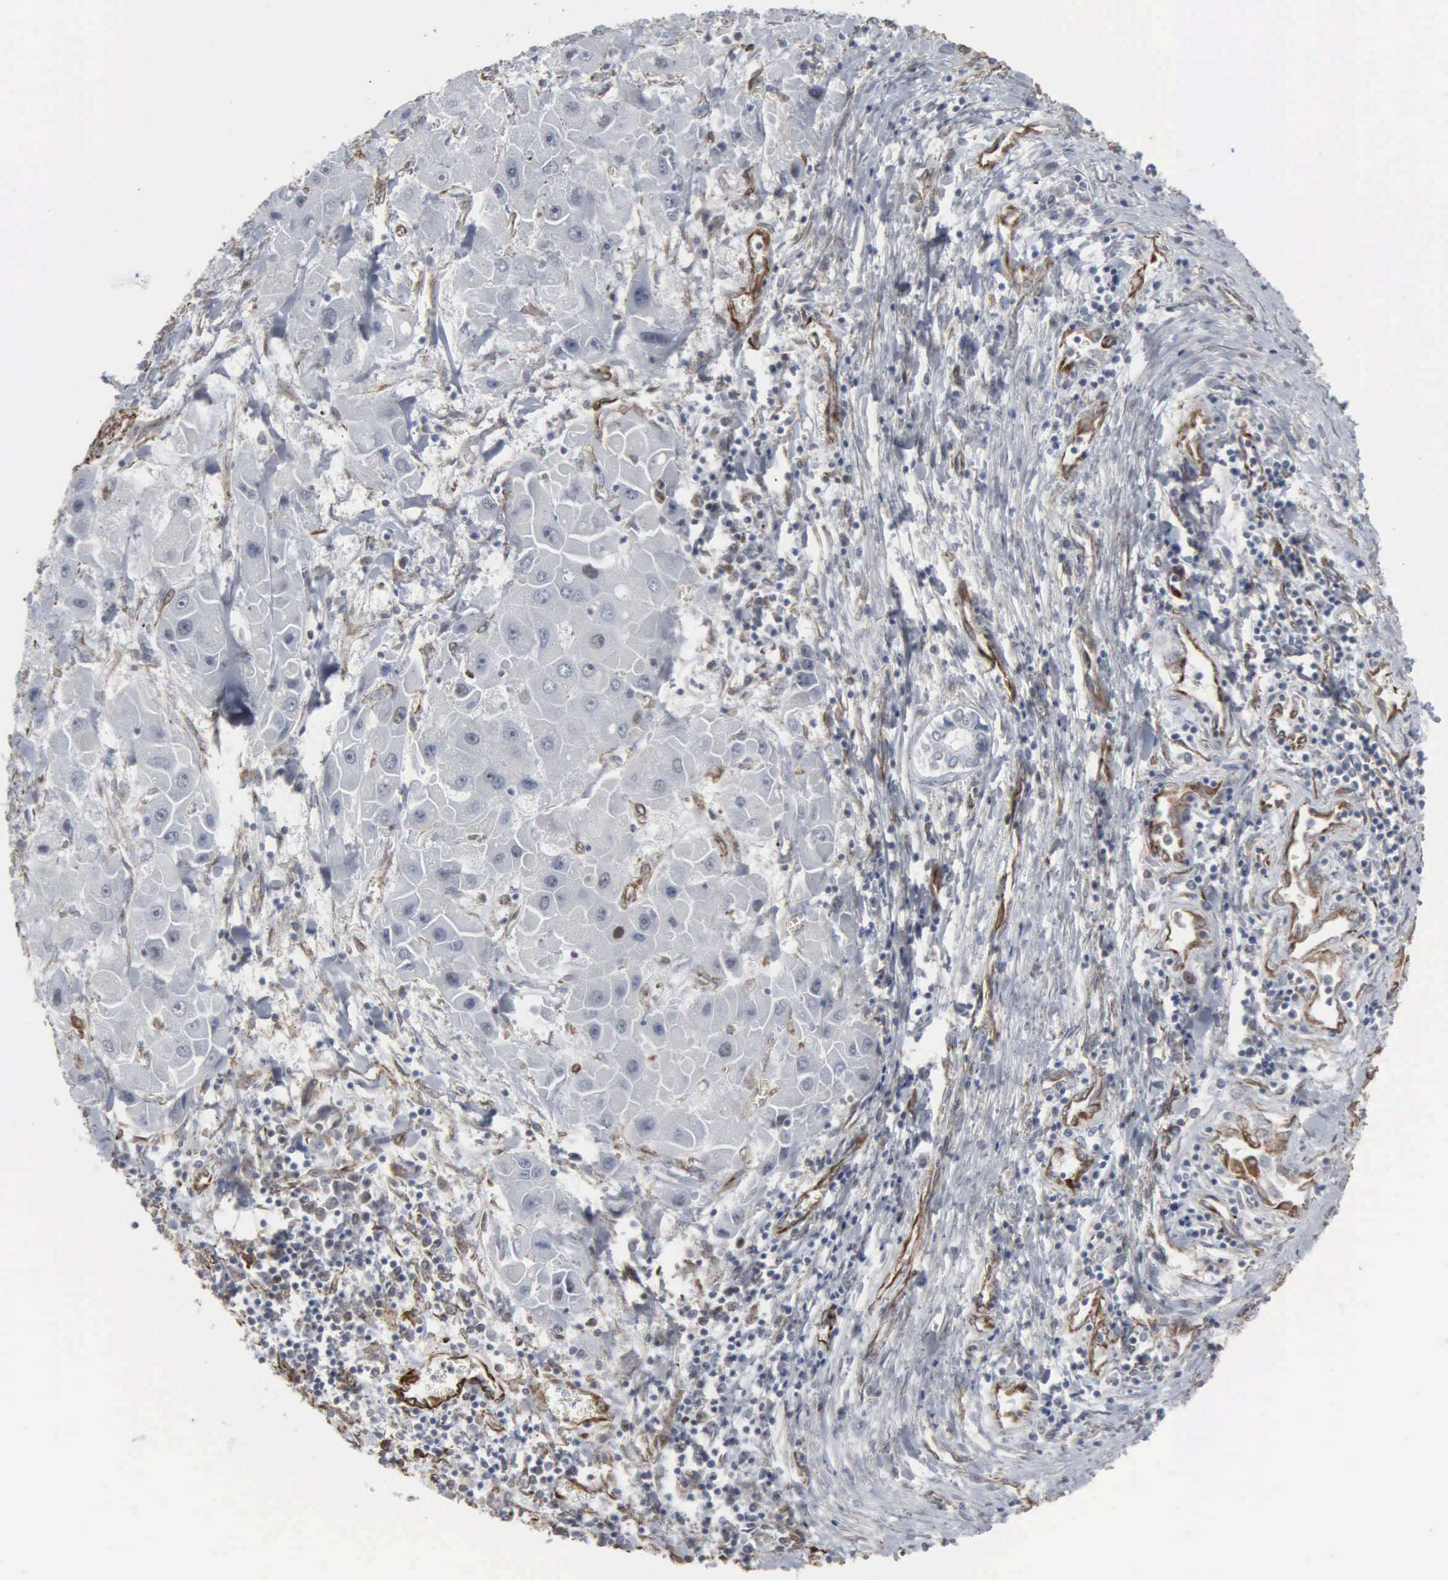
{"staining": {"intensity": "weak", "quantity": "<25%", "location": "nuclear"}, "tissue": "liver cancer", "cell_type": "Tumor cells", "image_type": "cancer", "snomed": [{"axis": "morphology", "description": "Carcinoma, Hepatocellular, NOS"}, {"axis": "topography", "description": "Liver"}], "caption": "Immunohistochemistry histopathology image of neoplastic tissue: human liver hepatocellular carcinoma stained with DAB displays no significant protein positivity in tumor cells.", "gene": "CCNE1", "patient": {"sex": "male", "age": 24}}